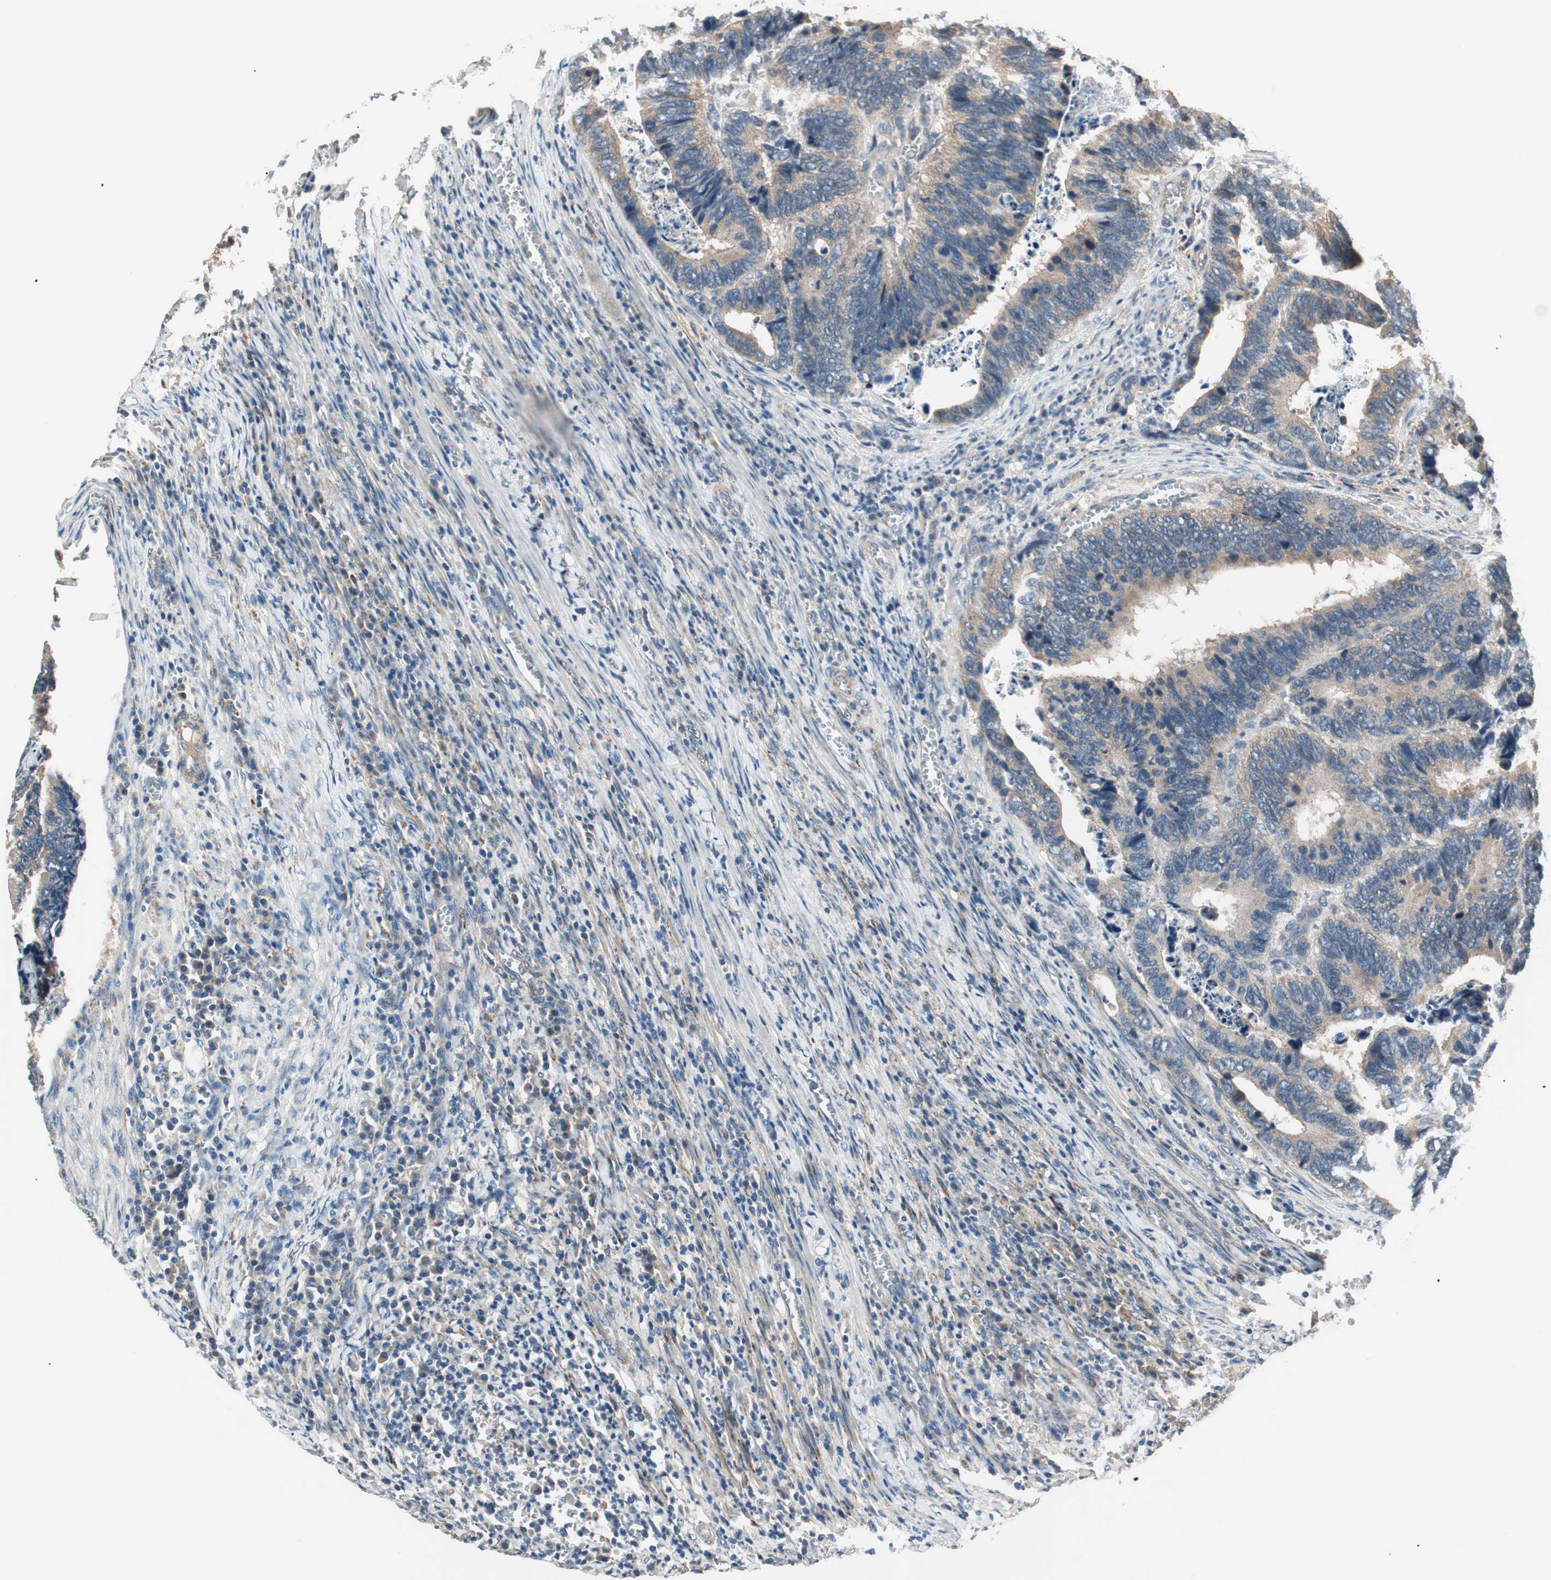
{"staining": {"intensity": "weak", "quantity": ">75%", "location": "cytoplasmic/membranous"}, "tissue": "colorectal cancer", "cell_type": "Tumor cells", "image_type": "cancer", "snomed": [{"axis": "morphology", "description": "Adenocarcinoma, NOS"}, {"axis": "topography", "description": "Colon"}], "caption": "Immunohistochemistry photomicrograph of human colorectal cancer stained for a protein (brown), which exhibits low levels of weak cytoplasmic/membranous staining in approximately >75% of tumor cells.", "gene": "HPN", "patient": {"sex": "male", "age": 72}}